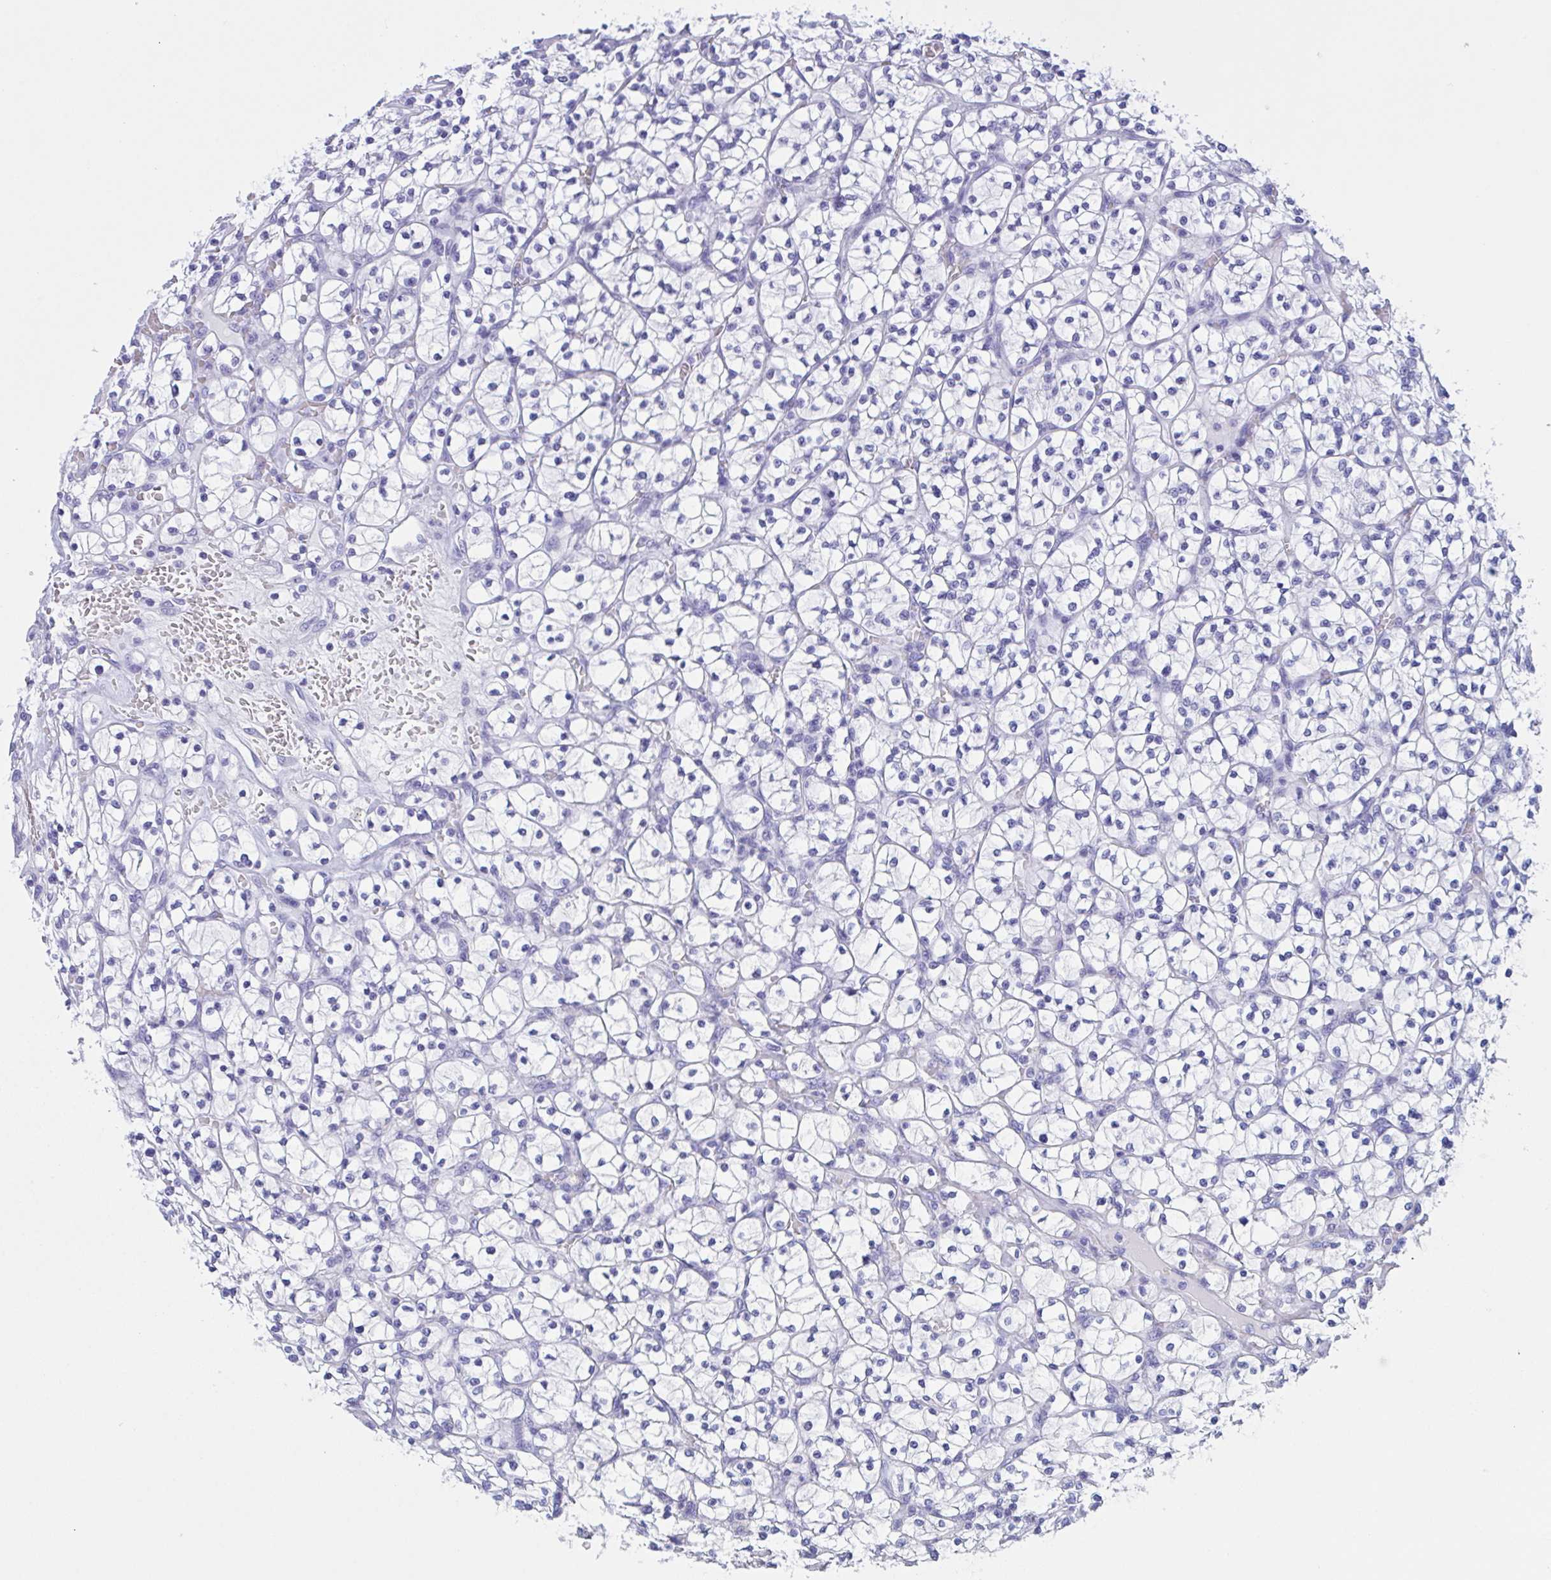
{"staining": {"intensity": "negative", "quantity": "none", "location": "none"}, "tissue": "renal cancer", "cell_type": "Tumor cells", "image_type": "cancer", "snomed": [{"axis": "morphology", "description": "Adenocarcinoma, NOS"}, {"axis": "topography", "description": "Kidney"}], "caption": "An immunohistochemistry histopathology image of adenocarcinoma (renal) is shown. There is no staining in tumor cells of adenocarcinoma (renal).", "gene": "ZNF850", "patient": {"sex": "female", "age": 64}}